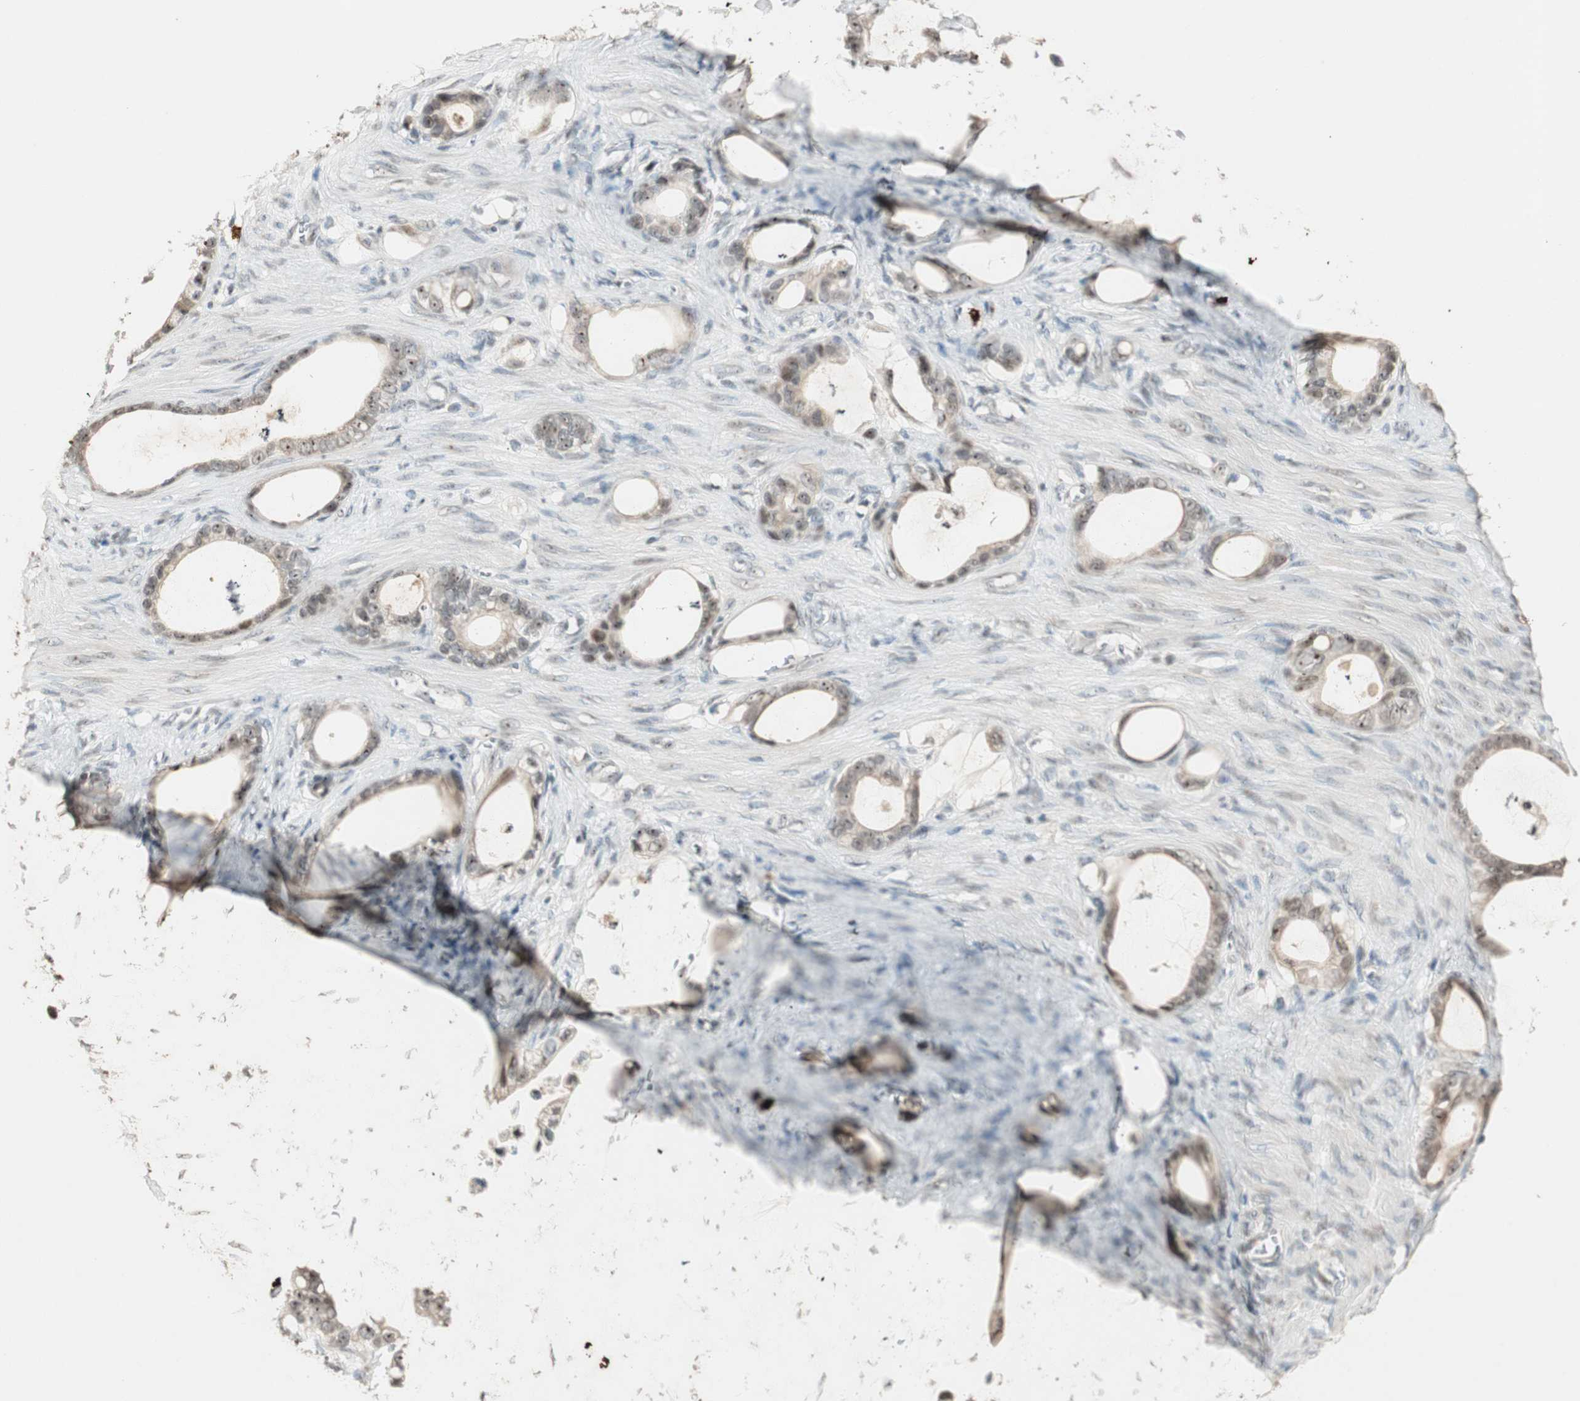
{"staining": {"intensity": "moderate", "quantity": "25%-75%", "location": "nuclear"}, "tissue": "stomach cancer", "cell_type": "Tumor cells", "image_type": "cancer", "snomed": [{"axis": "morphology", "description": "Adenocarcinoma, NOS"}, {"axis": "topography", "description": "Stomach"}], "caption": "High-magnification brightfield microscopy of stomach cancer (adenocarcinoma) stained with DAB (brown) and counterstained with hematoxylin (blue). tumor cells exhibit moderate nuclear positivity is appreciated in about25%-75% of cells.", "gene": "ETV4", "patient": {"sex": "female", "age": 75}}